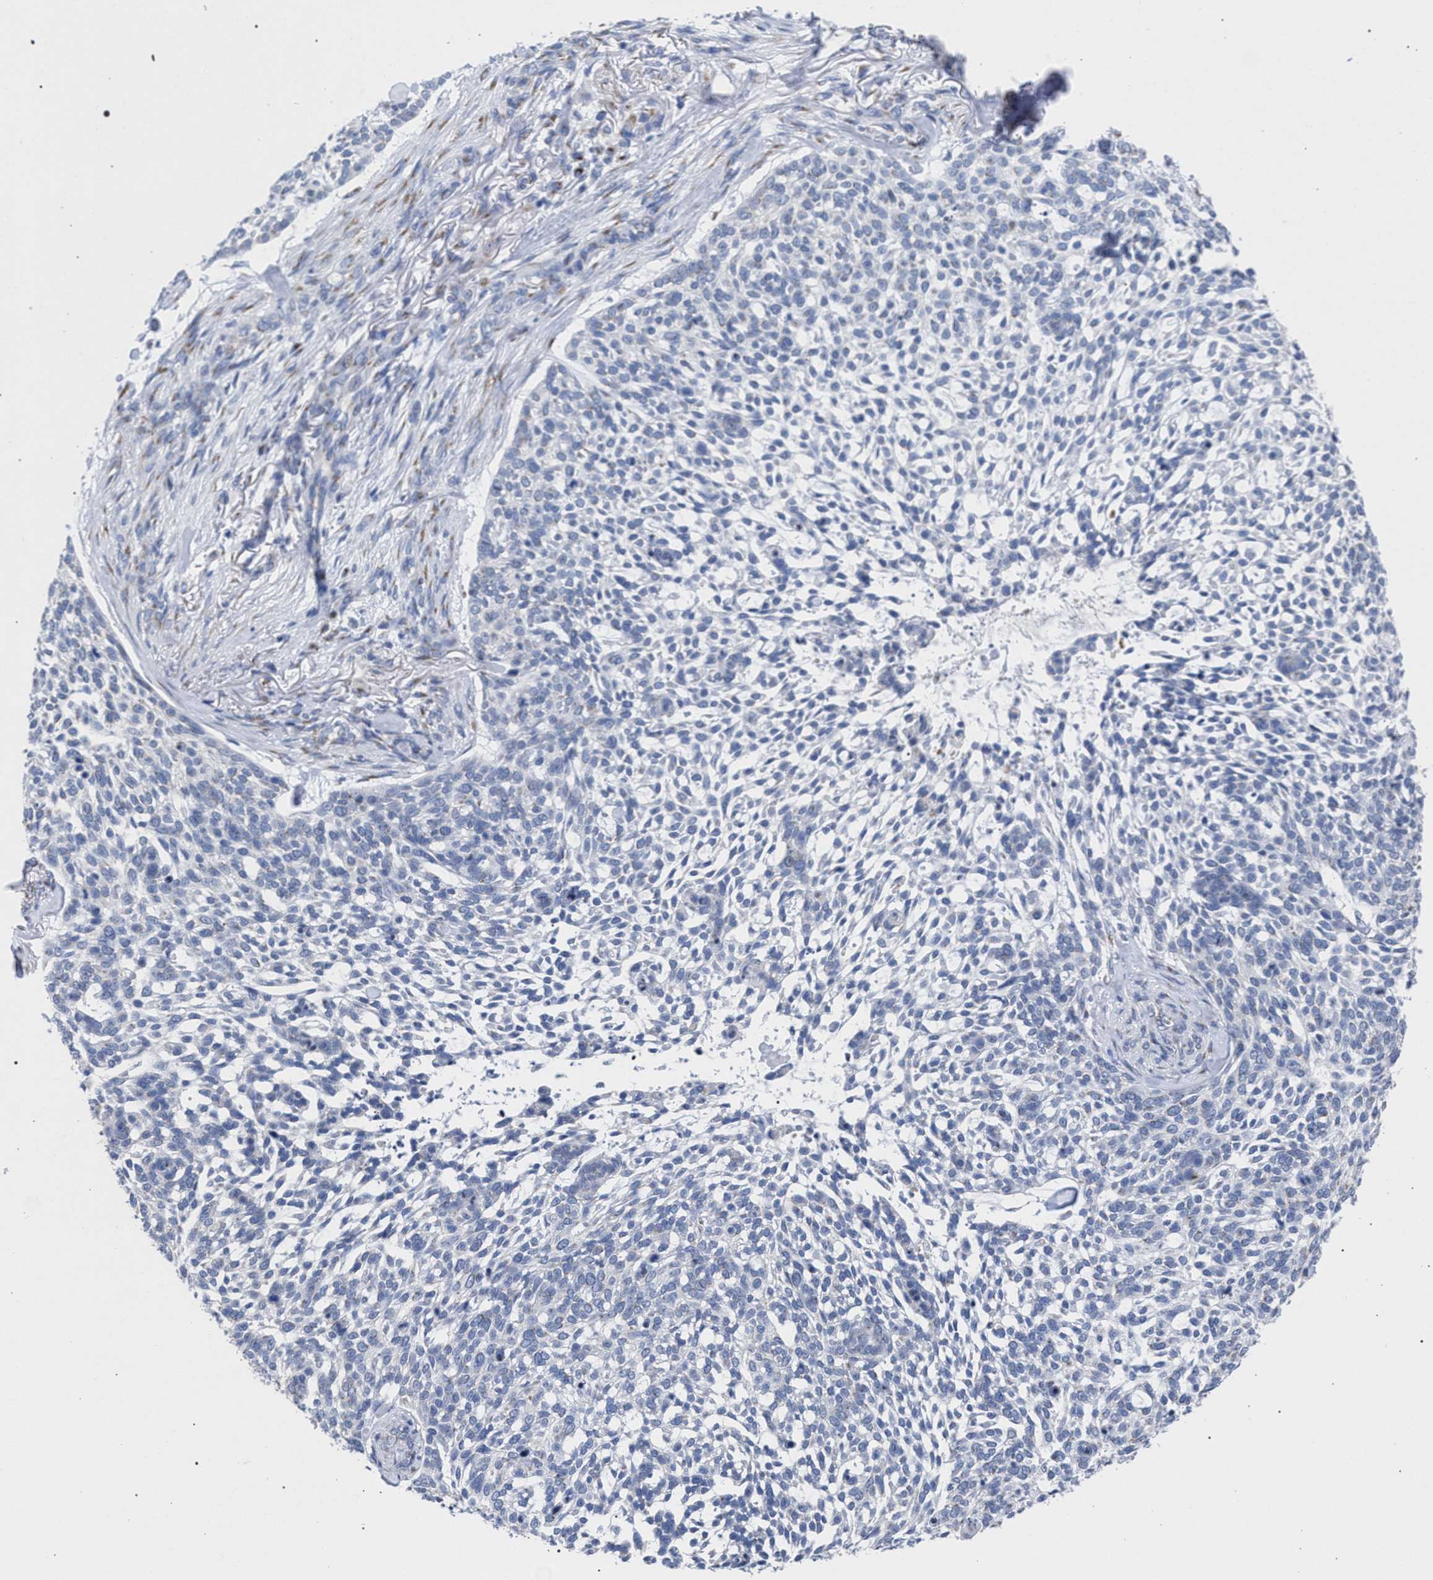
{"staining": {"intensity": "weak", "quantity": "25%-75%", "location": "cytoplasmic/membranous"}, "tissue": "skin cancer", "cell_type": "Tumor cells", "image_type": "cancer", "snomed": [{"axis": "morphology", "description": "Basal cell carcinoma"}, {"axis": "topography", "description": "Skin"}], "caption": "About 25%-75% of tumor cells in human skin basal cell carcinoma exhibit weak cytoplasmic/membranous protein positivity as visualized by brown immunohistochemical staining.", "gene": "GOLGA2", "patient": {"sex": "female", "age": 64}}